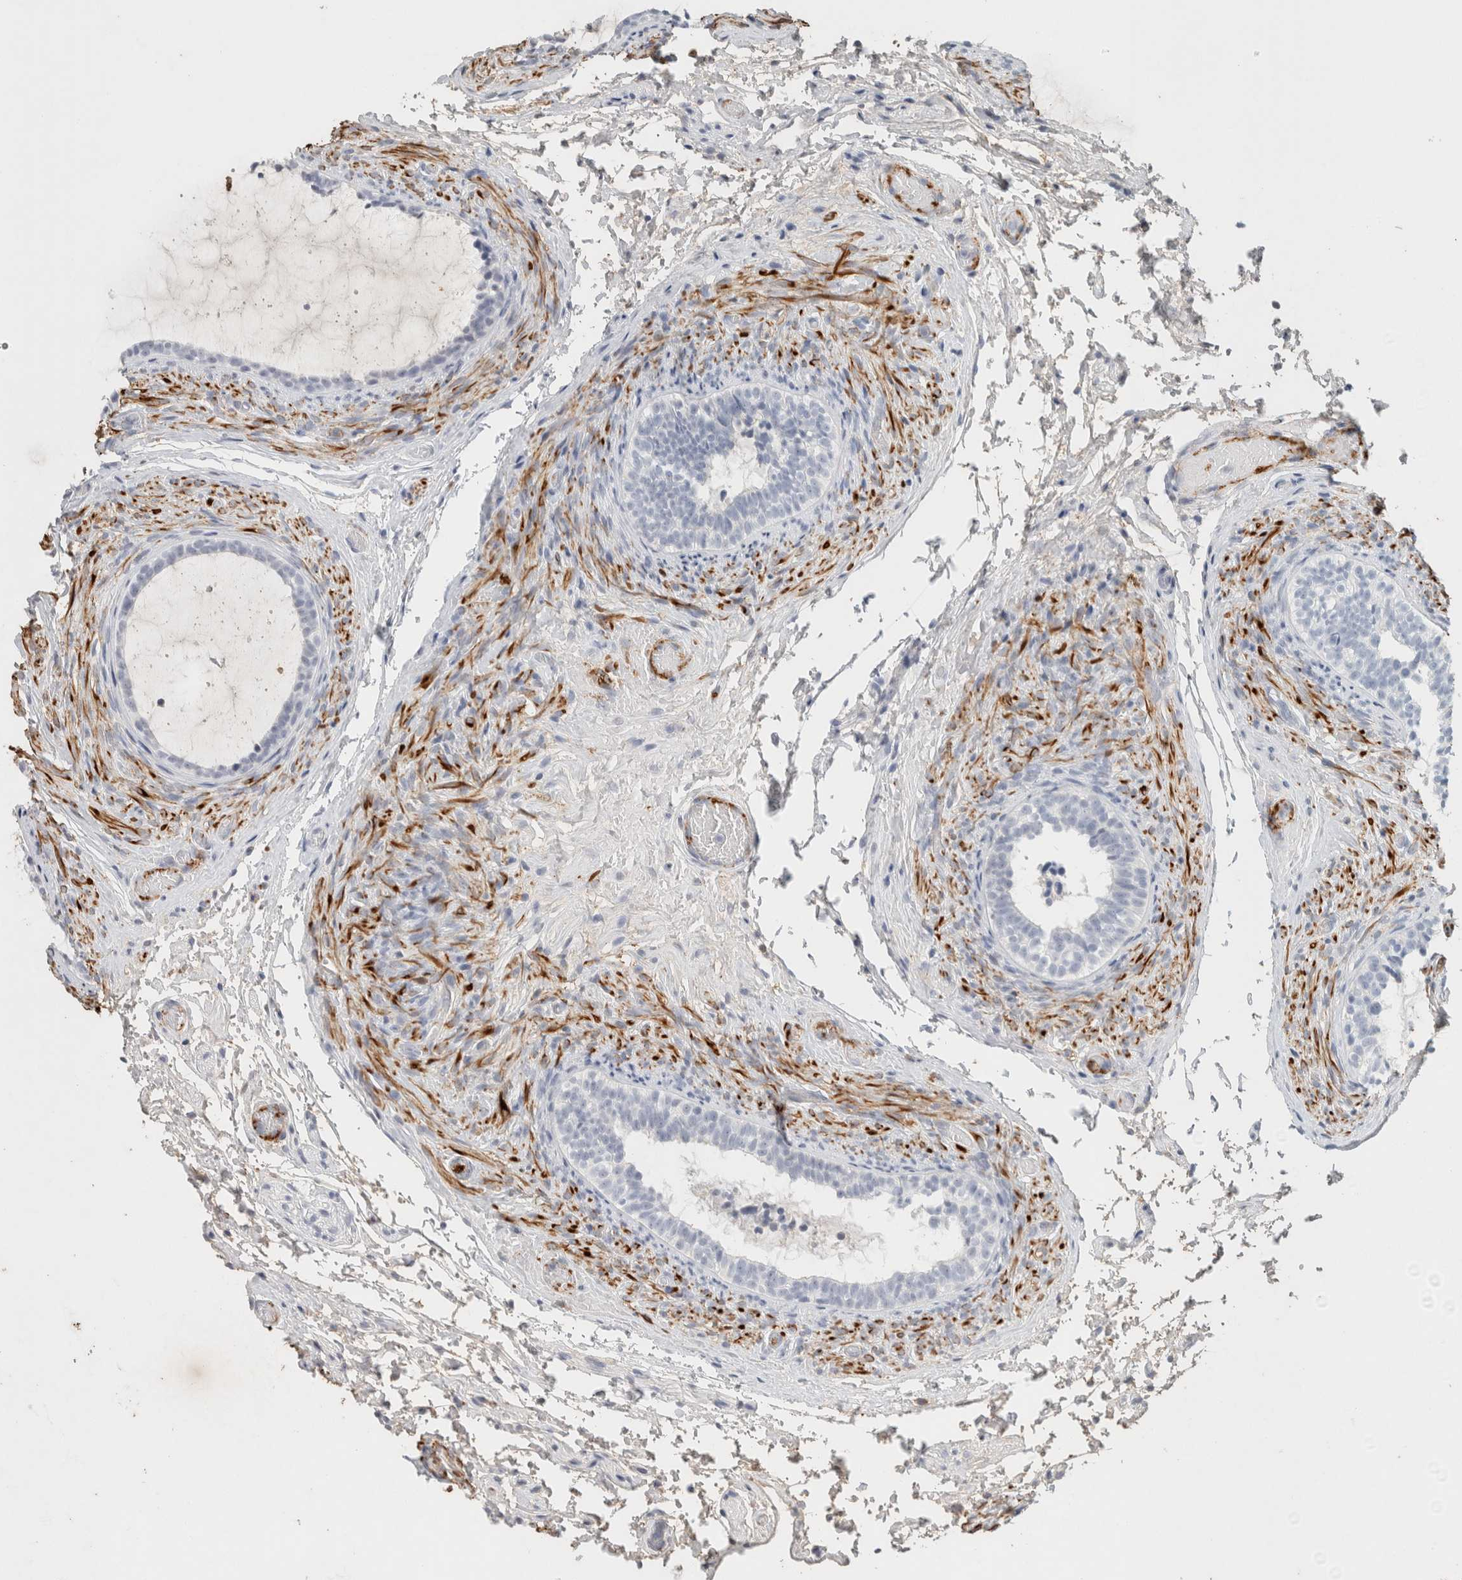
{"staining": {"intensity": "moderate", "quantity": "<25%", "location": "cytoplasmic/membranous"}, "tissue": "epididymis", "cell_type": "Glandular cells", "image_type": "normal", "snomed": [{"axis": "morphology", "description": "Normal tissue, NOS"}, {"axis": "topography", "description": "Epididymis"}], "caption": "Protein staining of benign epididymis demonstrates moderate cytoplasmic/membranous expression in approximately <25% of glandular cells. (Brightfield microscopy of DAB IHC at high magnification).", "gene": "CD36", "patient": {"sex": "male", "age": 5}}